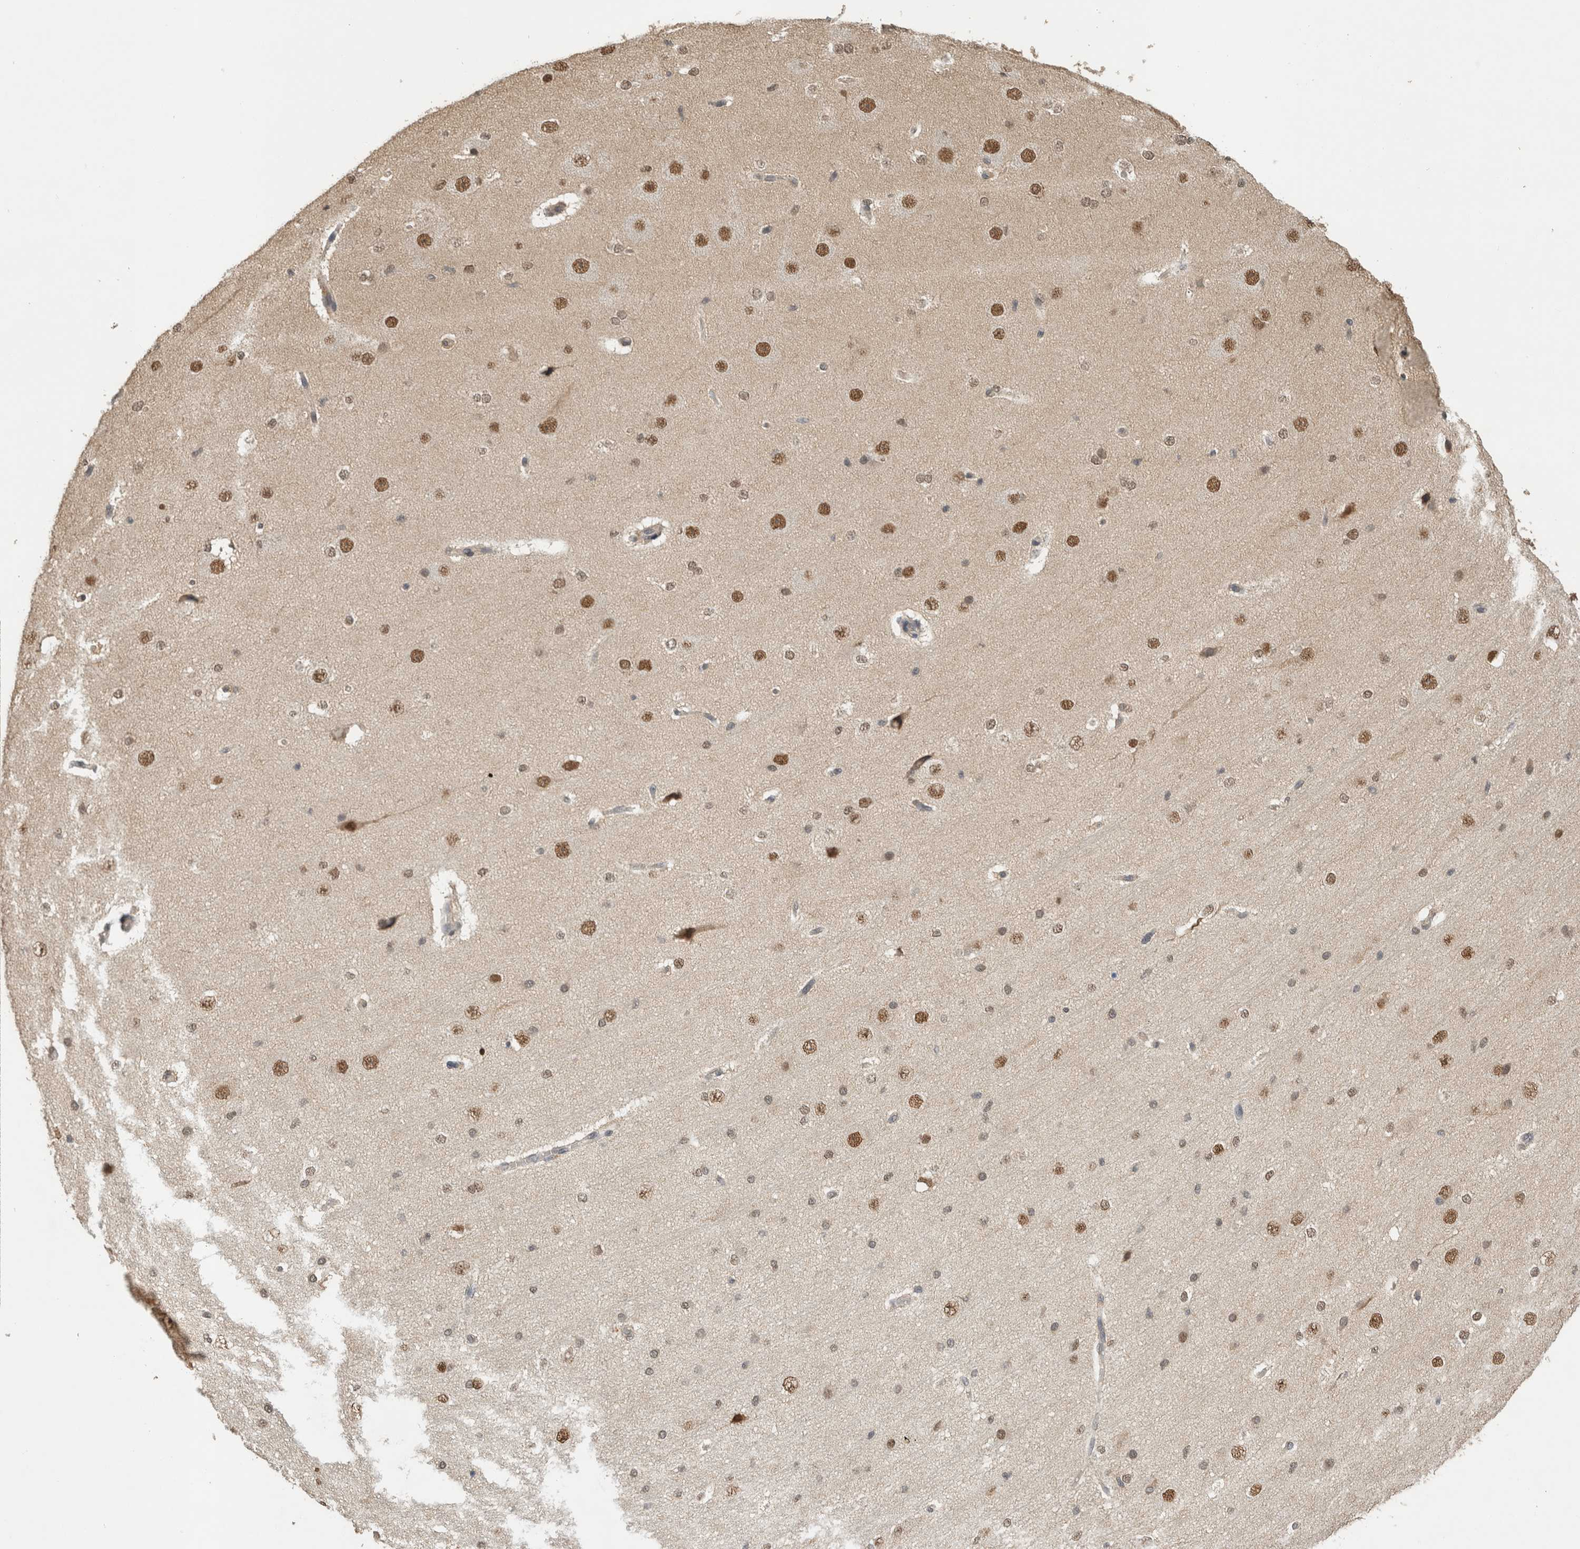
{"staining": {"intensity": "moderate", "quantity": "25%-75%", "location": "cytoplasmic/membranous,nuclear"}, "tissue": "cerebral cortex", "cell_type": "Endothelial cells", "image_type": "normal", "snomed": [{"axis": "morphology", "description": "Normal tissue, NOS"}, {"axis": "morphology", "description": "Developmental malformation"}, {"axis": "topography", "description": "Cerebral cortex"}], "caption": "An IHC photomicrograph of benign tissue is shown. Protein staining in brown highlights moderate cytoplasmic/membranous,nuclear positivity in cerebral cortex within endothelial cells. Using DAB (3,3'-diaminobenzidine) (brown) and hematoxylin (blue) stains, captured at high magnification using brightfield microscopy.", "gene": "C1orf21", "patient": {"sex": "female", "age": 30}}